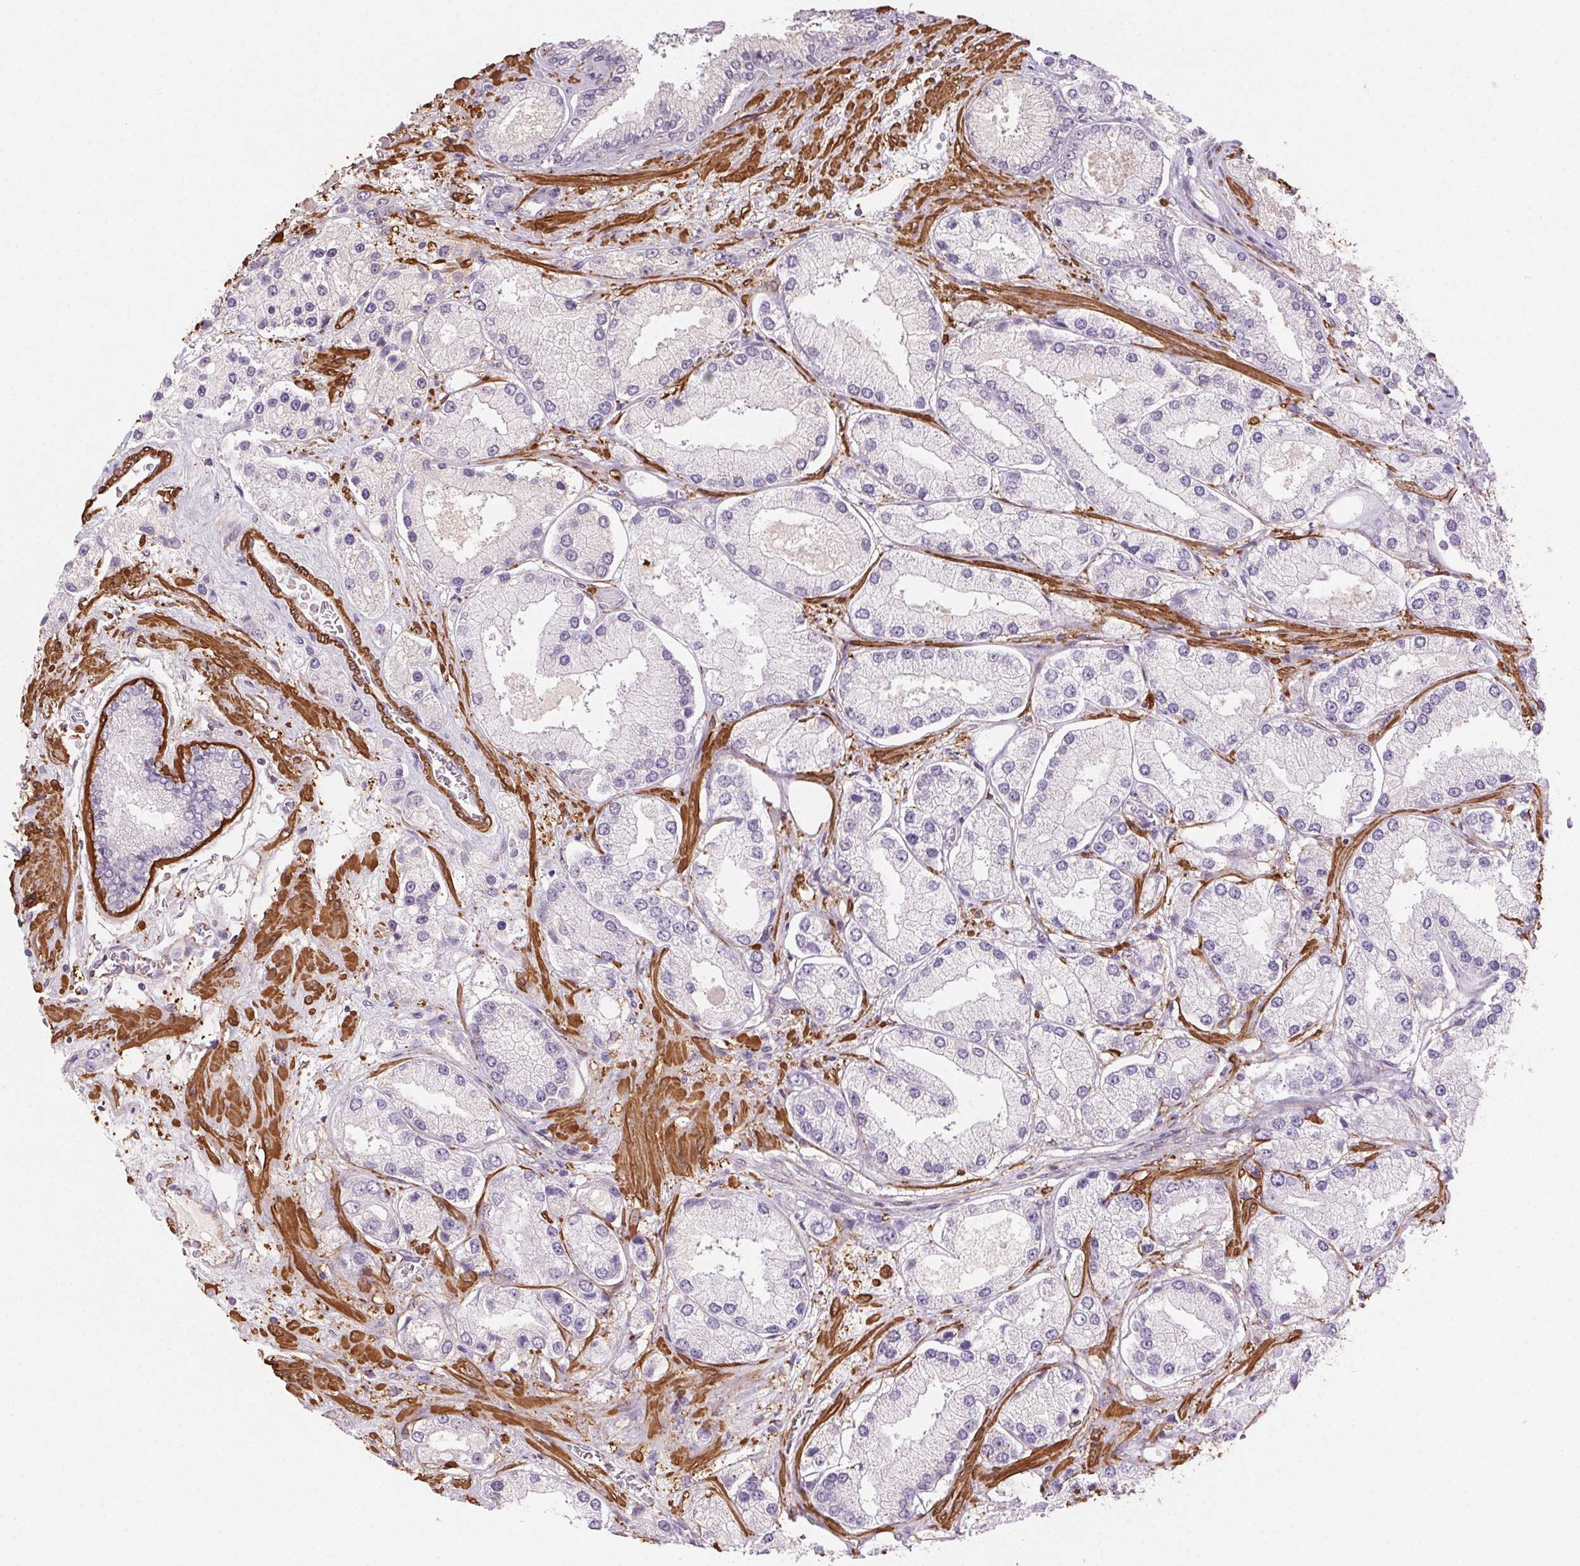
{"staining": {"intensity": "negative", "quantity": "none", "location": "none"}, "tissue": "prostate cancer", "cell_type": "Tumor cells", "image_type": "cancer", "snomed": [{"axis": "morphology", "description": "Adenocarcinoma, High grade"}, {"axis": "topography", "description": "Prostate"}], "caption": "An immunohistochemistry micrograph of prostate cancer is shown. There is no staining in tumor cells of prostate cancer.", "gene": "GPX8", "patient": {"sex": "male", "age": 67}}